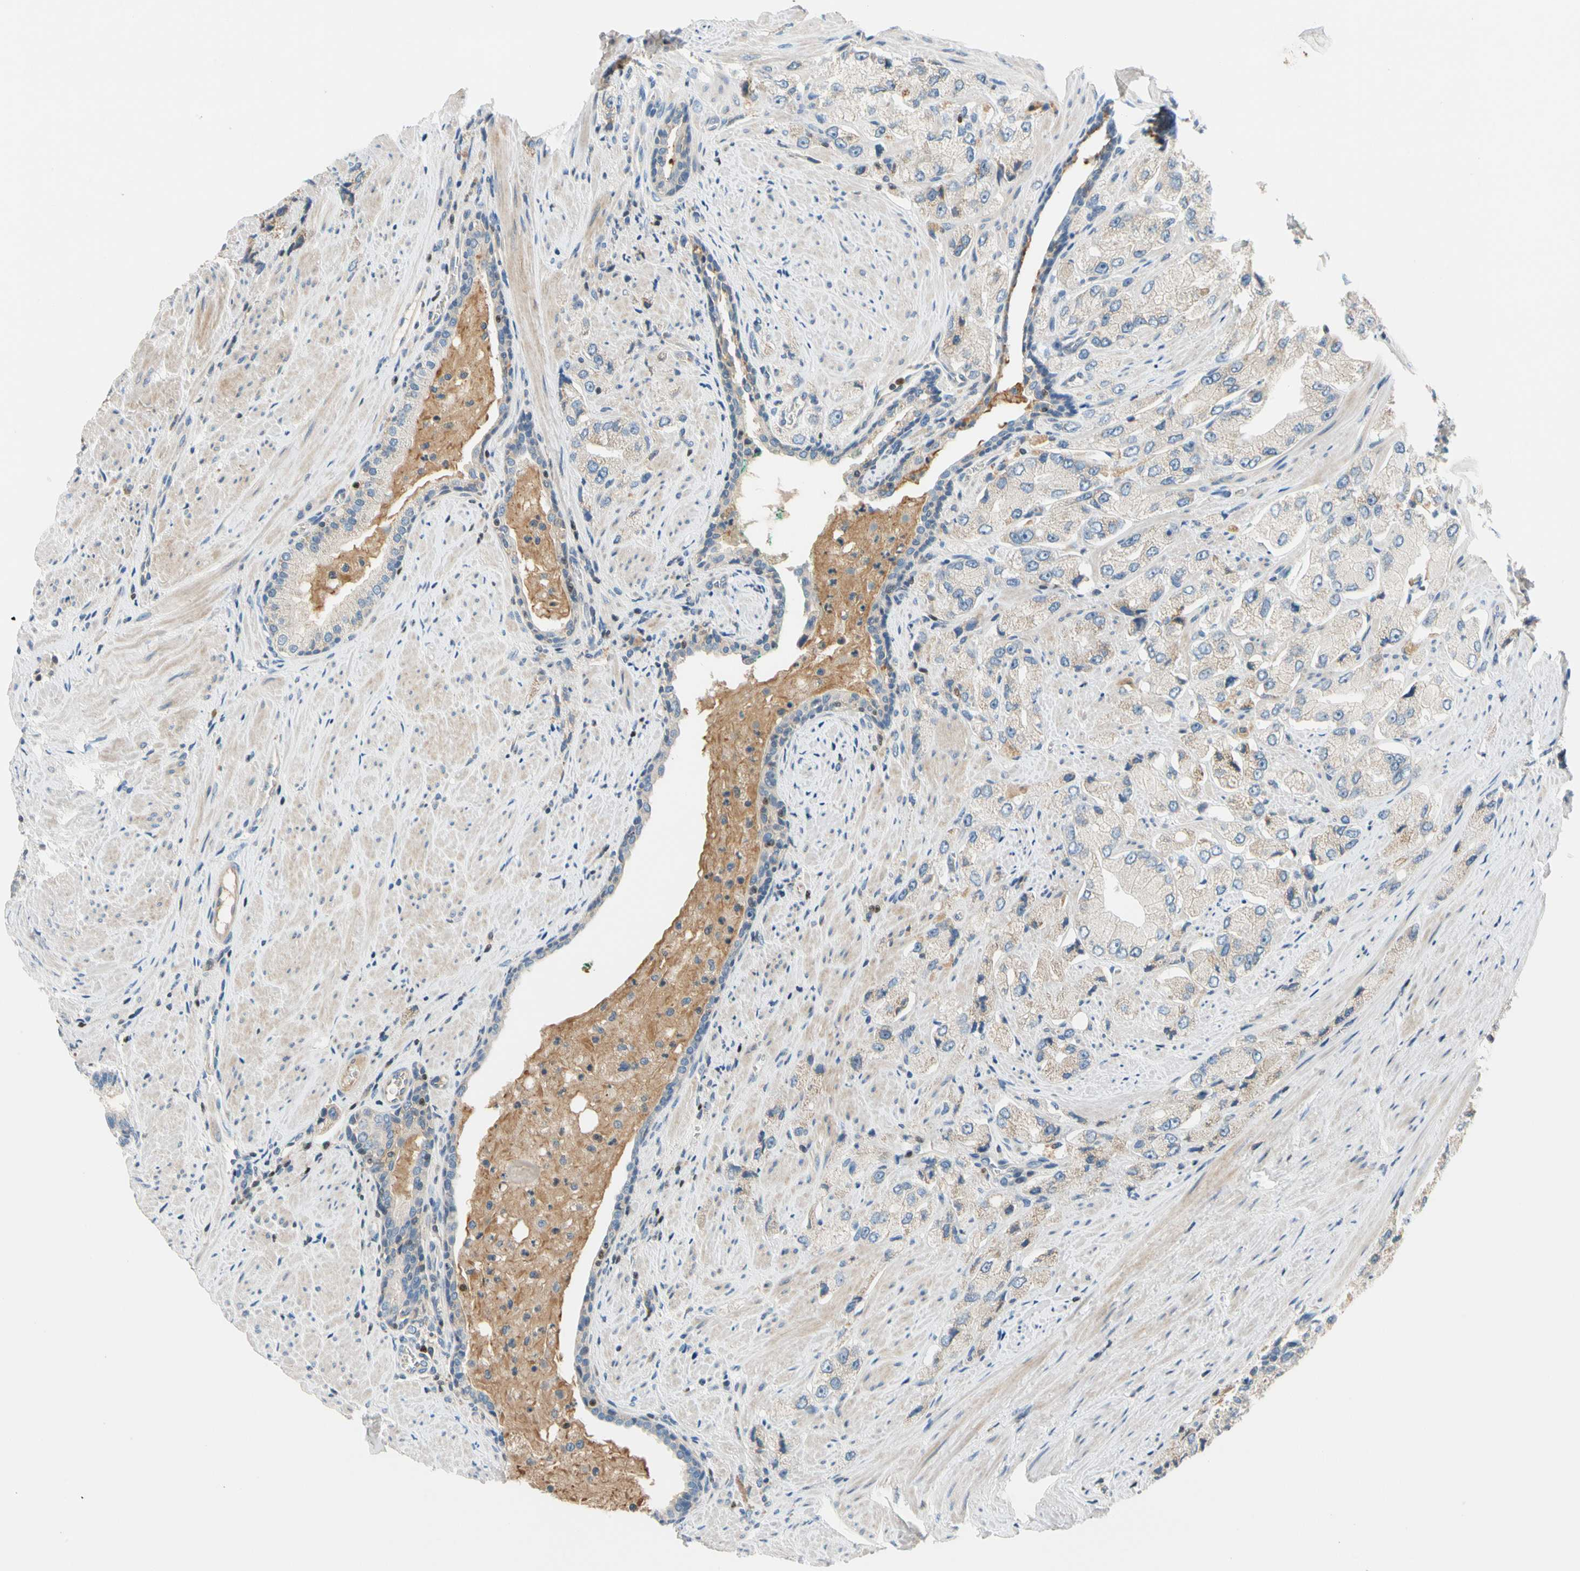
{"staining": {"intensity": "weak", "quantity": "<25%", "location": "cytoplasmic/membranous"}, "tissue": "prostate cancer", "cell_type": "Tumor cells", "image_type": "cancer", "snomed": [{"axis": "morphology", "description": "Adenocarcinoma, High grade"}, {"axis": "topography", "description": "Prostate"}], "caption": "An immunohistochemistry (IHC) micrograph of prostate cancer is shown. There is no staining in tumor cells of prostate cancer.", "gene": "SP140", "patient": {"sex": "male", "age": 58}}